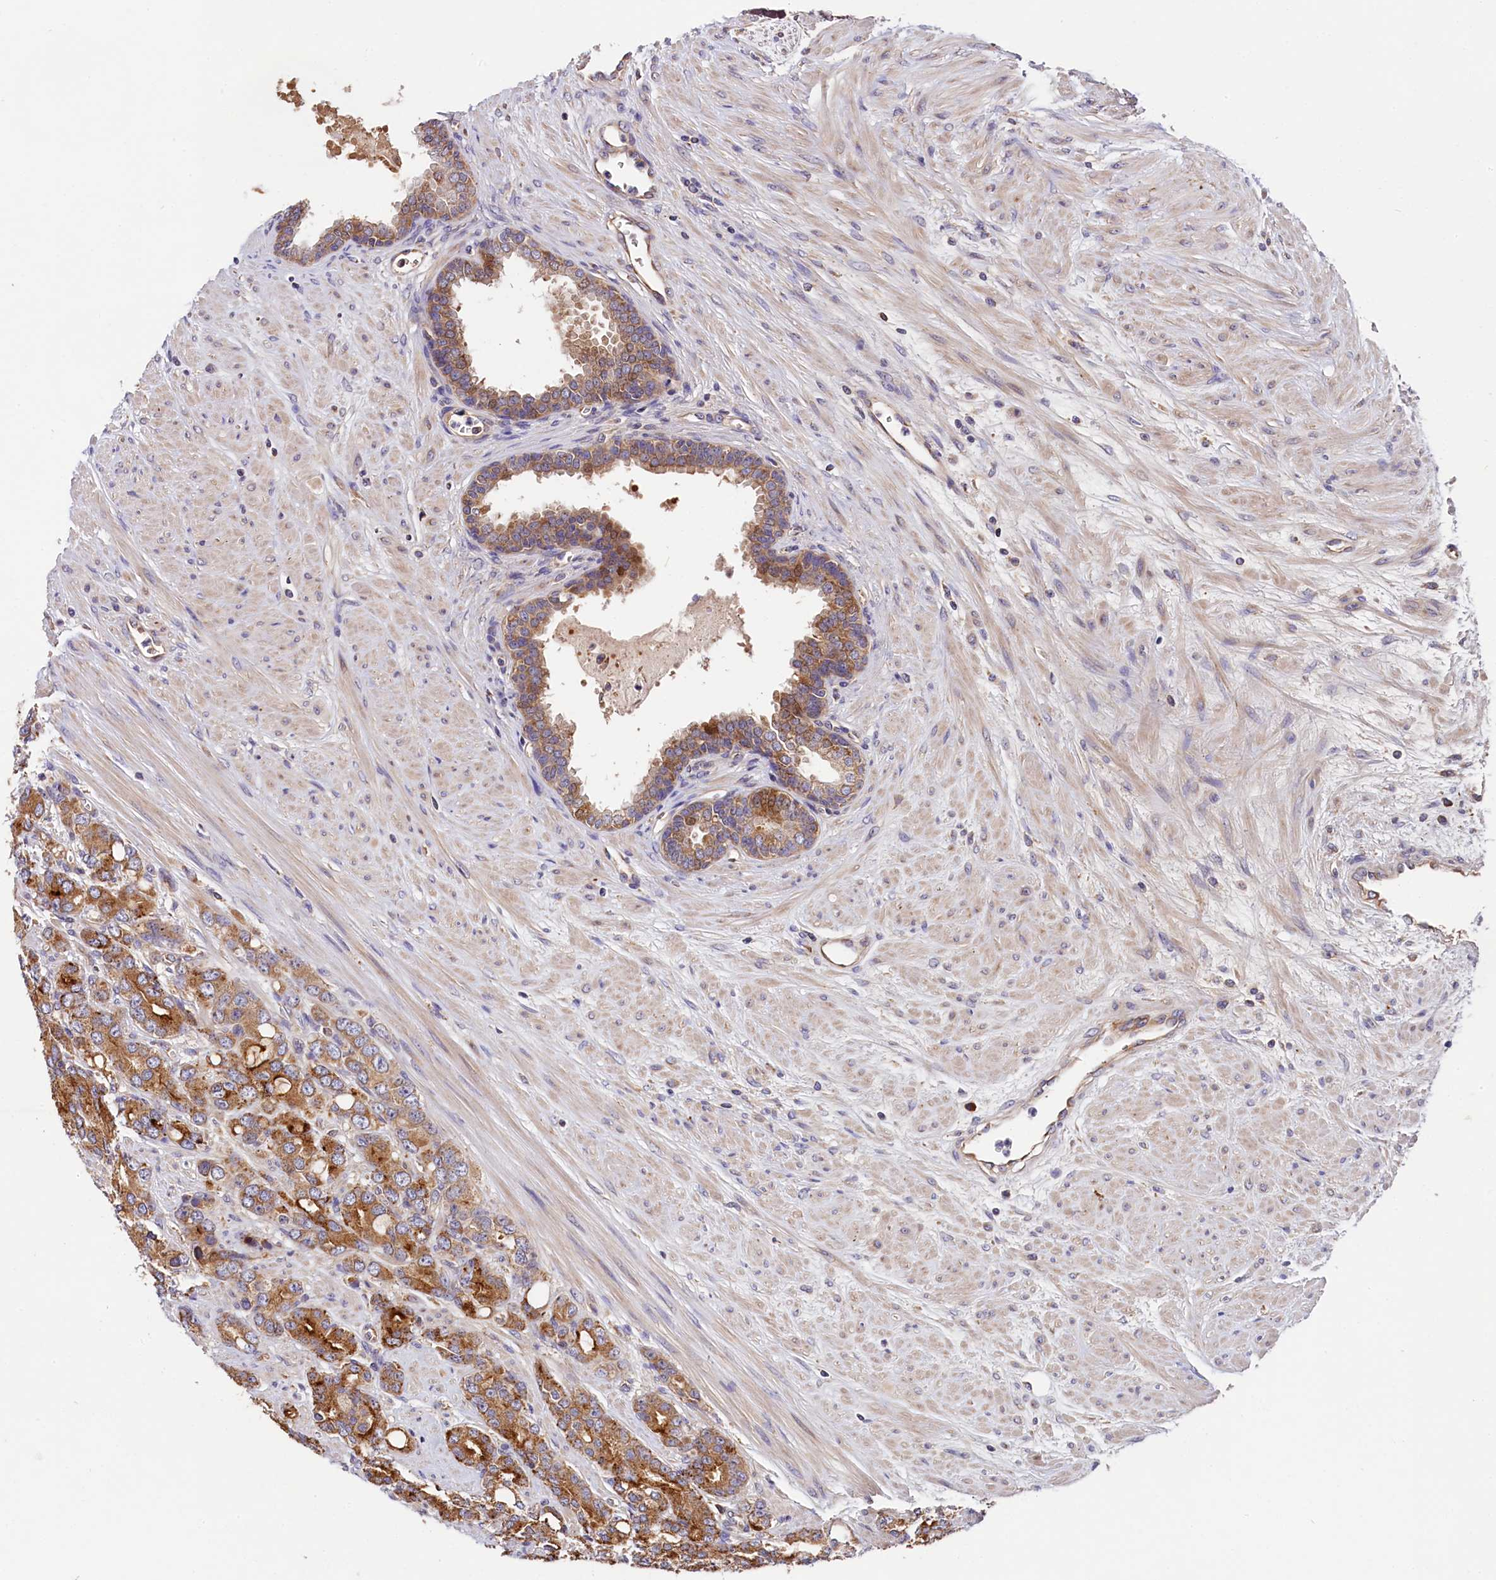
{"staining": {"intensity": "moderate", "quantity": ">75%", "location": "cytoplasmic/membranous"}, "tissue": "prostate cancer", "cell_type": "Tumor cells", "image_type": "cancer", "snomed": [{"axis": "morphology", "description": "Adenocarcinoma, High grade"}, {"axis": "topography", "description": "Prostate"}], "caption": "DAB immunohistochemical staining of human prostate cancer (adenocarcinoma (high-grade)) displays moderate cytoplasmic/membranous protein expression in about >75% of tumor cells. (IHC, brightfield microscopy, high magnification).", "gene": "SPG11", "patient": {"sex": "male", "age": 62}}